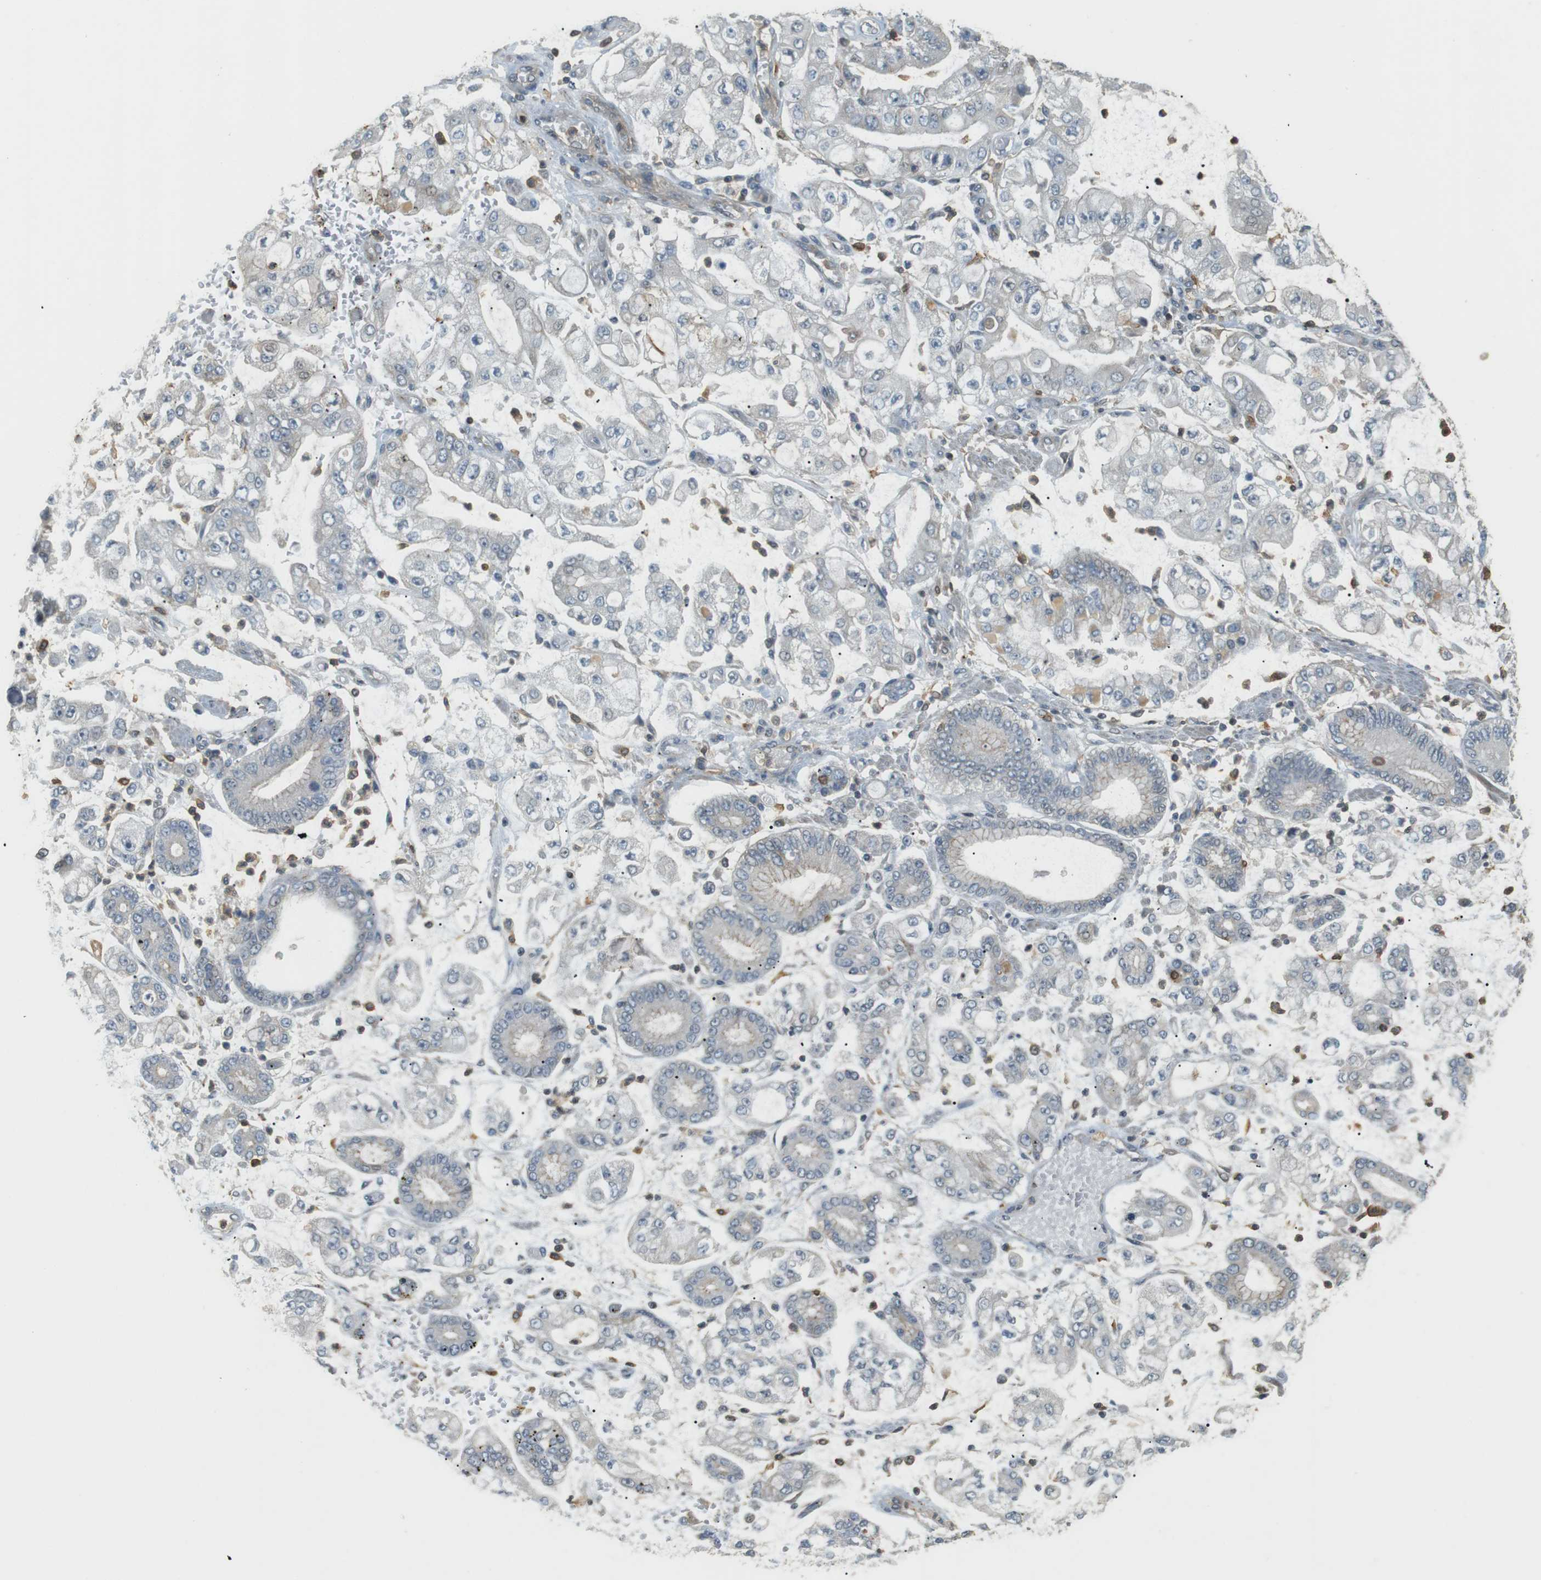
{"staining": {"intensity": "negative", "quantity": "none", "location": "none"}, "tissue": "stomach cancer", "cell_type": "Tumor cells", "image_type": "cancer", "snomed": [{"axis": "morphology", "description": "Adenocarcinoma, NOS"}, {"axis": "topography", "description": "Stomach"}], "caption": "A histopathology image of stomach cancer stained for a protein exhibits no brown staining in tumor cells.", "gene": "P2RY1", "patient": {"sex": "male", "age": 76}}